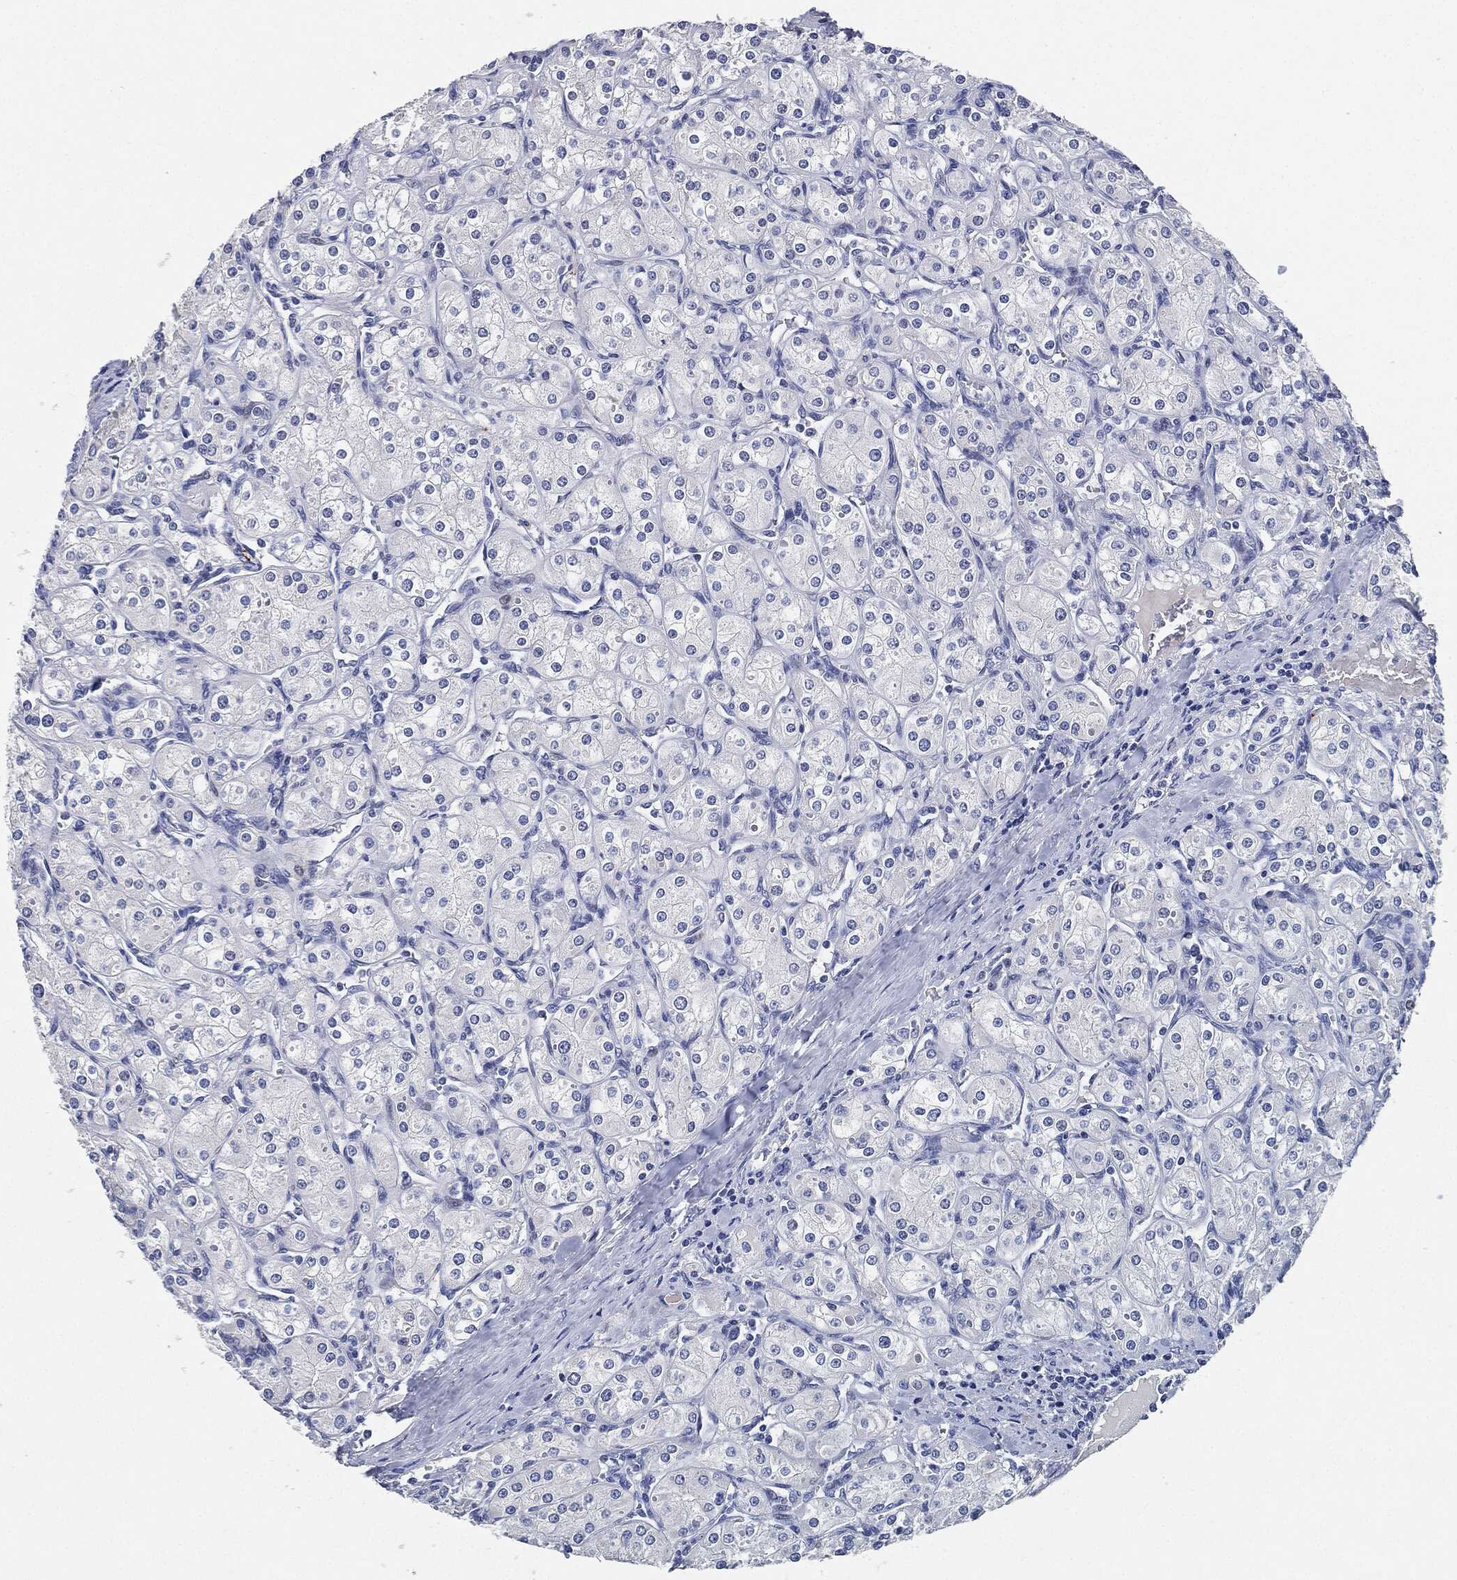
{"staining": {"intensity": "negative", "quantity": "none", "location": "none"}, "tissue": "renal cancer", "cell_type": "Tumor cells", "image_type": "cancer", "snomed": [{"axis": "morphology", "description": "Adenocarcinoma, NOS"}, {"axis": "topography", "description": "Kidney"}], "caption": "Renal cancer was stained to show a protein in brown. There is no significant expression in tumor cells.", "gene": "NTRK1", "patient": {"sex": "male", "age": 77}}